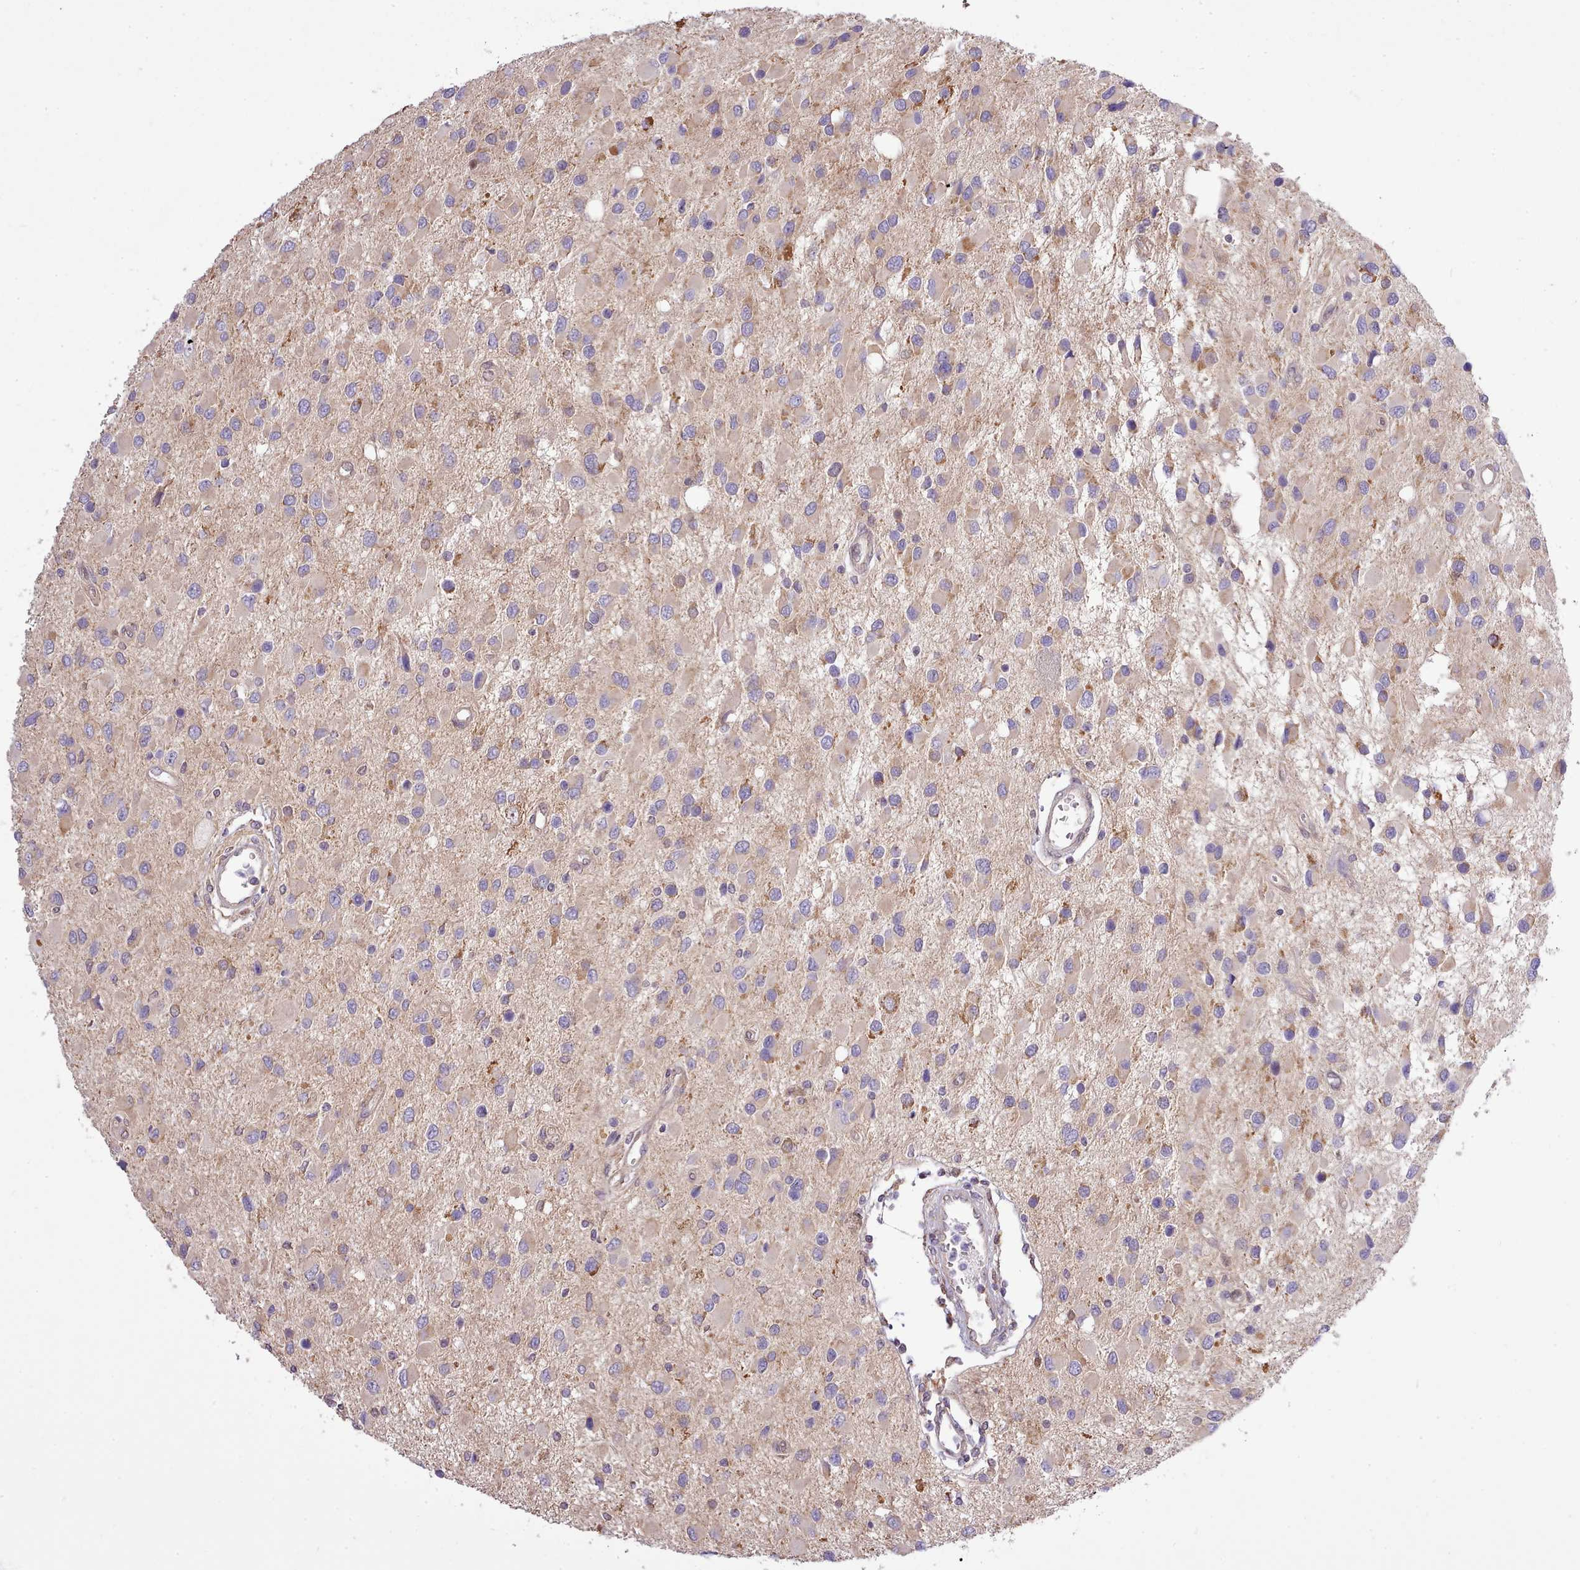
{"staining": {"intensity": "weak", "quantity": "<25%", "location": "cytoplasmic/membranous"}, "tissue": "glioma", "cell_type": "Tumor cells", "image_type": "cancer", "snomed": [{"axis": "morphology", "description": "Glioma, malignant, High grade"}, {"axis": "topography", "description": "Brain"}], "caption": "Protein analysis of malignant glioma (high-grade) demonstrates no significant expression in tumor cells.", "gene": "ARL2BP", "patient": {"sex": "male", "age": 53}}